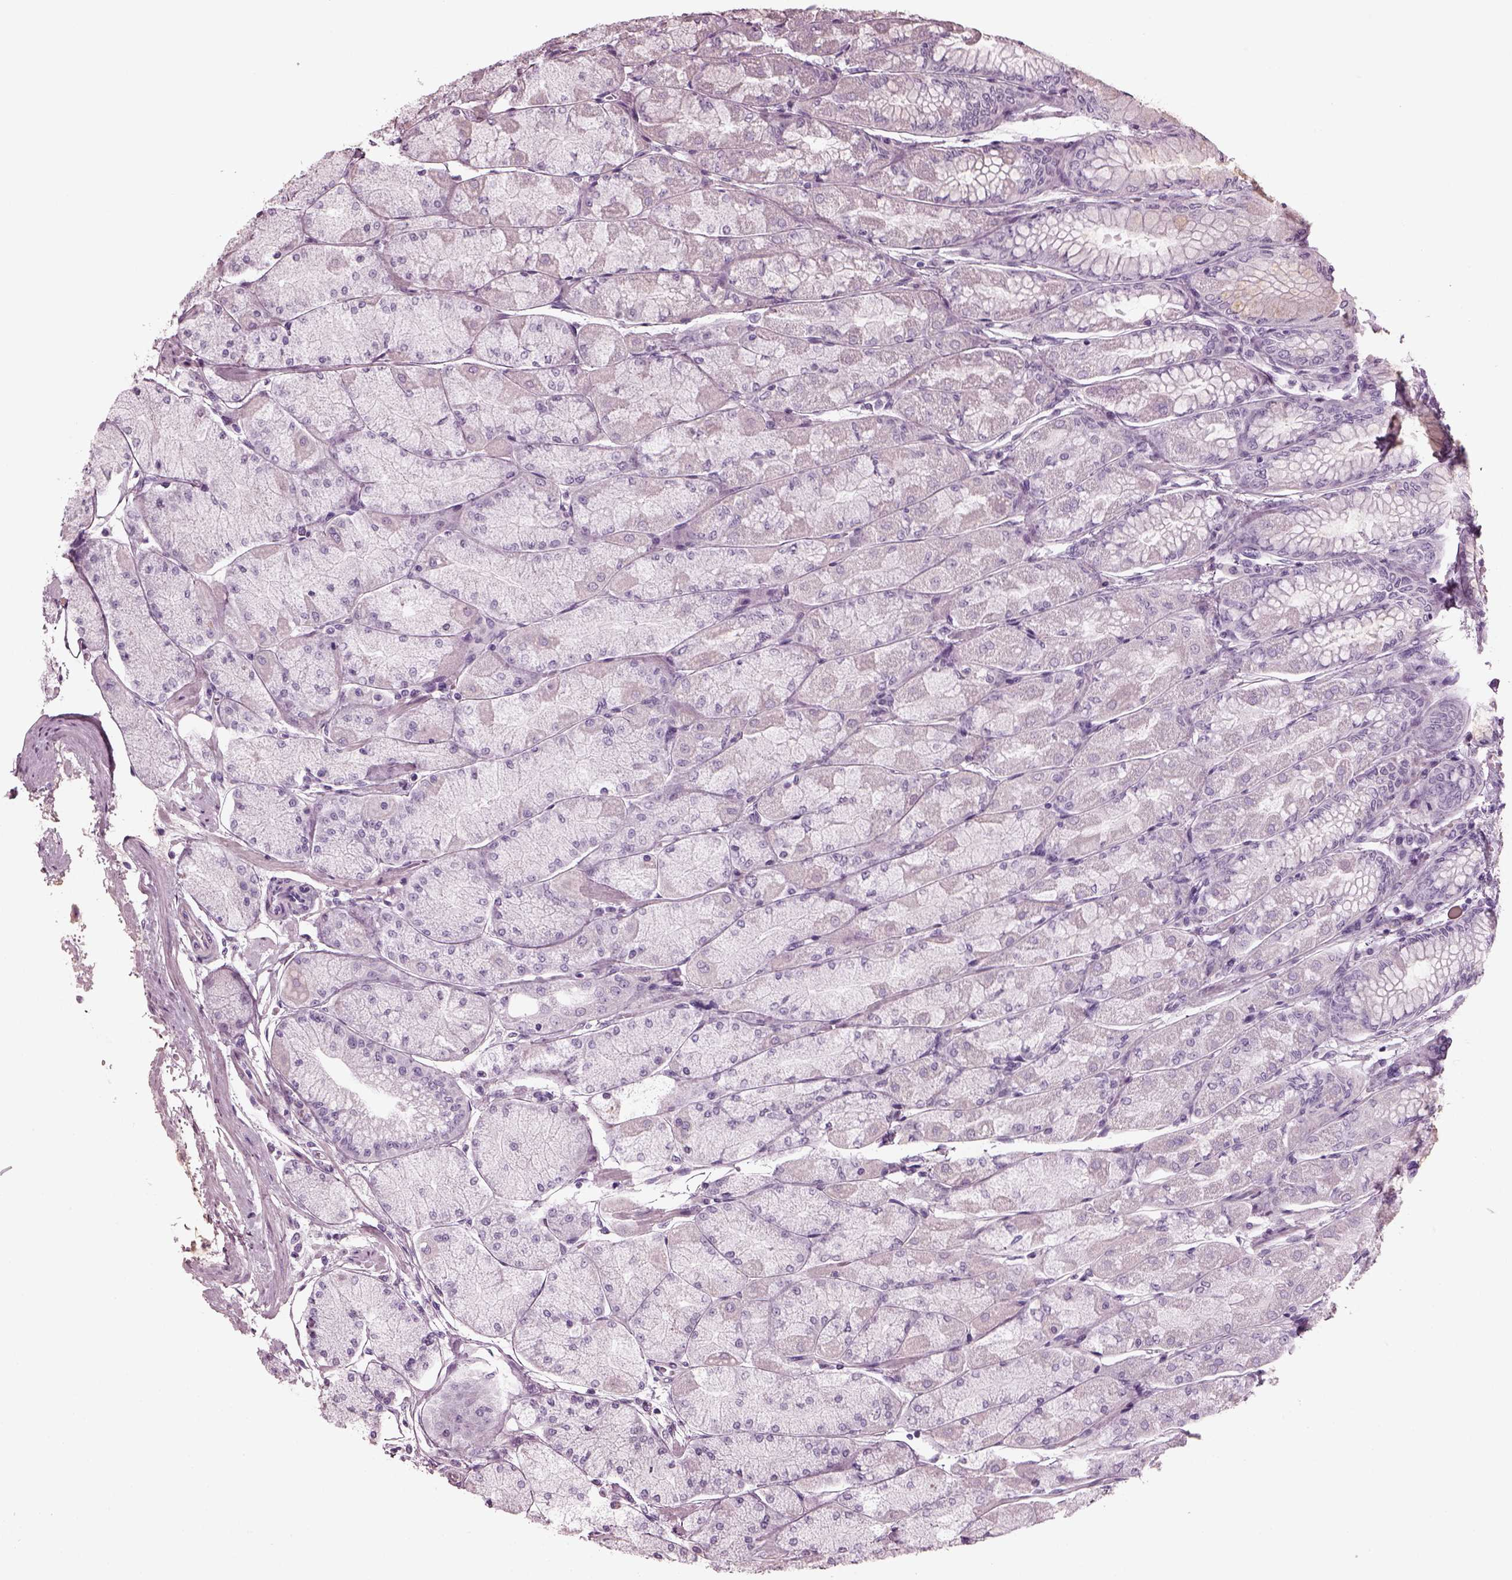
{"staining": {"intensity": "negative", "quantity": "none", "location": "none"}, "tissue": "stomach", "cell_type": "Glandular cells", "image_type": "normal", "snomed": [{"axis": "morphology", "description": "Normal tissue, NOS"}, {"axis": "topography", "description": "Stomach, upper"}], "caption": "IHC photomicrograph of unremarkable stomach: stomach stained with DAB reveals no significant protein staining in glandular cells.", "gene": "RCVRN", "patient": {"sex": "male", "age": 60}}